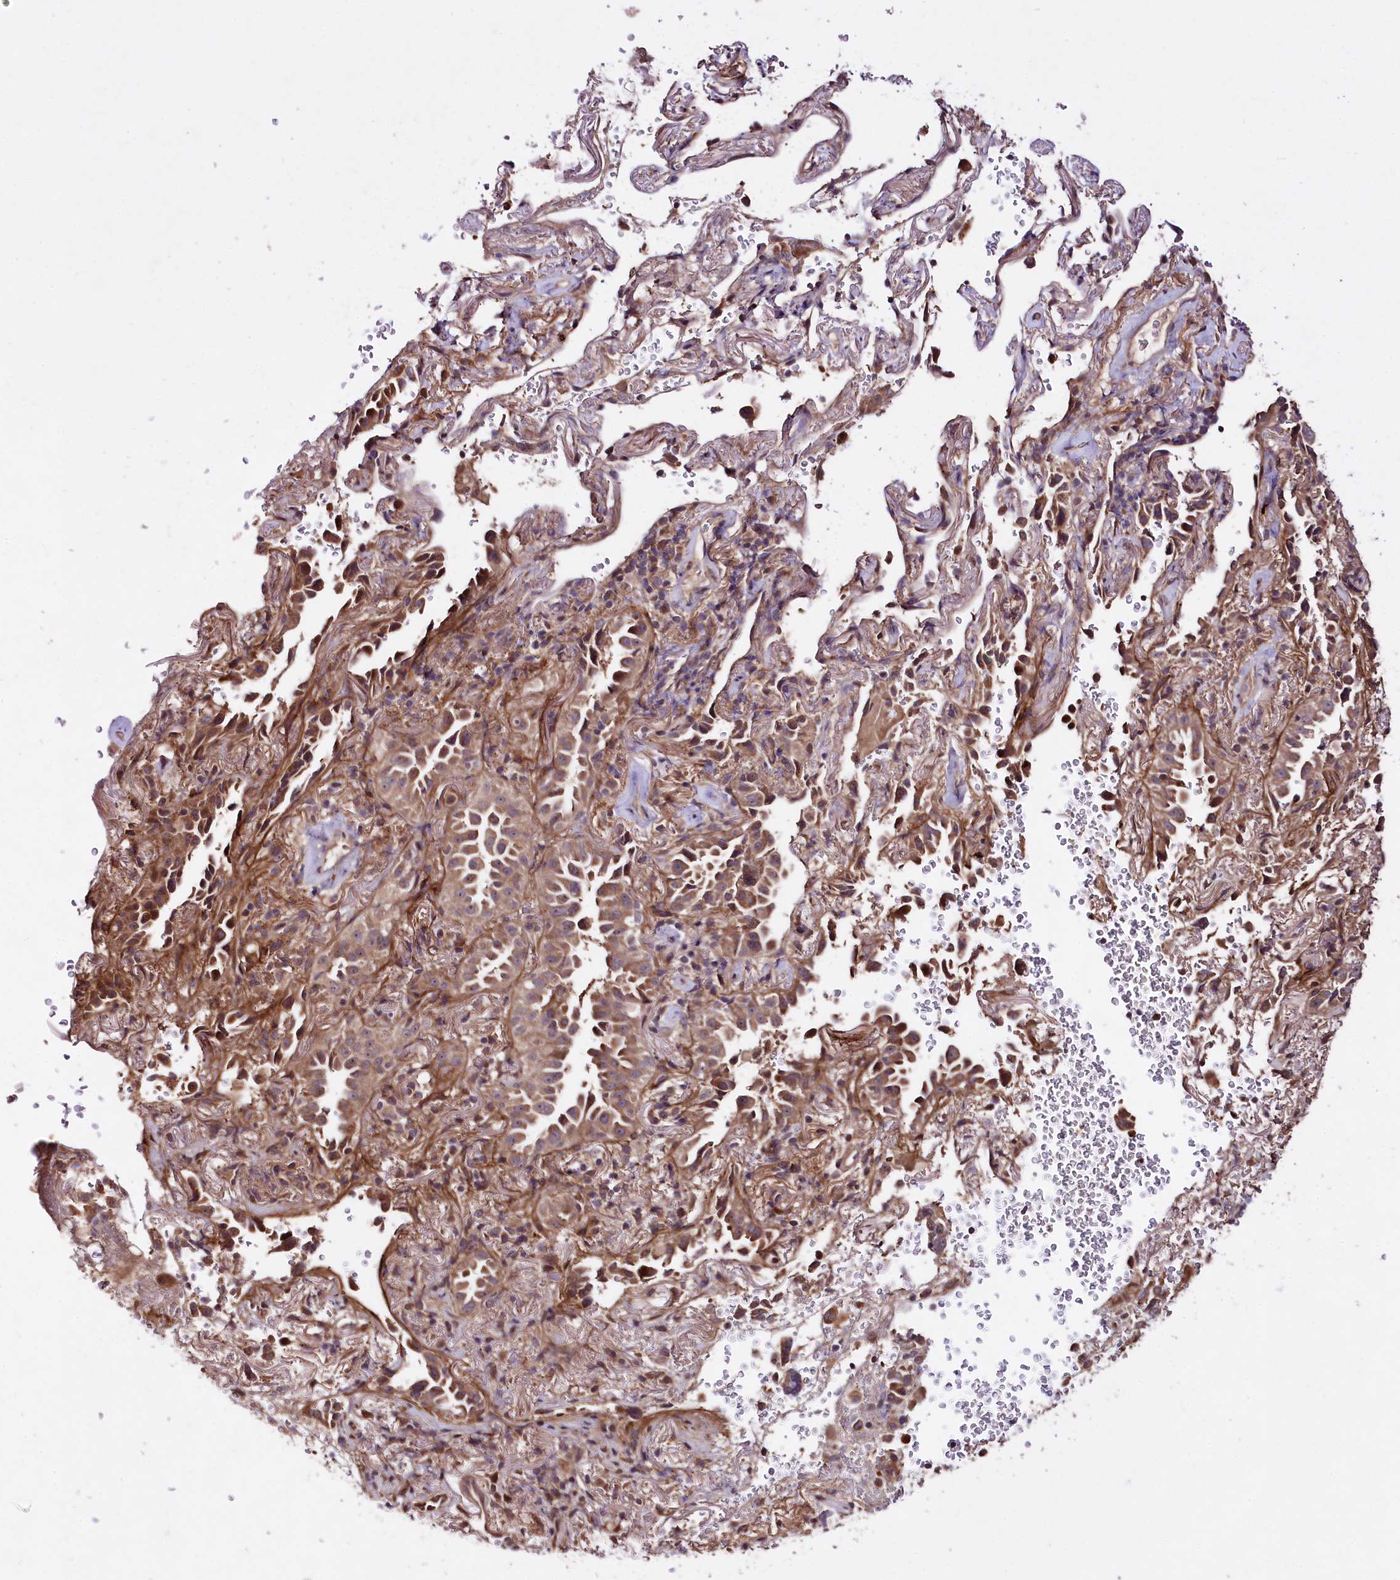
{"staining": {"intensity": "moderate", "quantity": ">75%", "location": "cytoplasmic/membranous"}, "tissue": "lung cancer", "cell_type": "Tumor cells", "image_type": "cancer", "snomed": [{"axis": "morphology", "description": "Adenocarcinoma, NOS"}, {"axis": "topography", "description": "Lung"}], "caption": "Immunohistochemical staining of lung adenocarcinoma displays moderate cytoplasmic/membranous protein expression in about >75% of tumor cells. The protein is shown in brown color, while the nuclei are stained blue.", "gene": "TNPO3", "patient": {"sex": "female", "age": 69}}